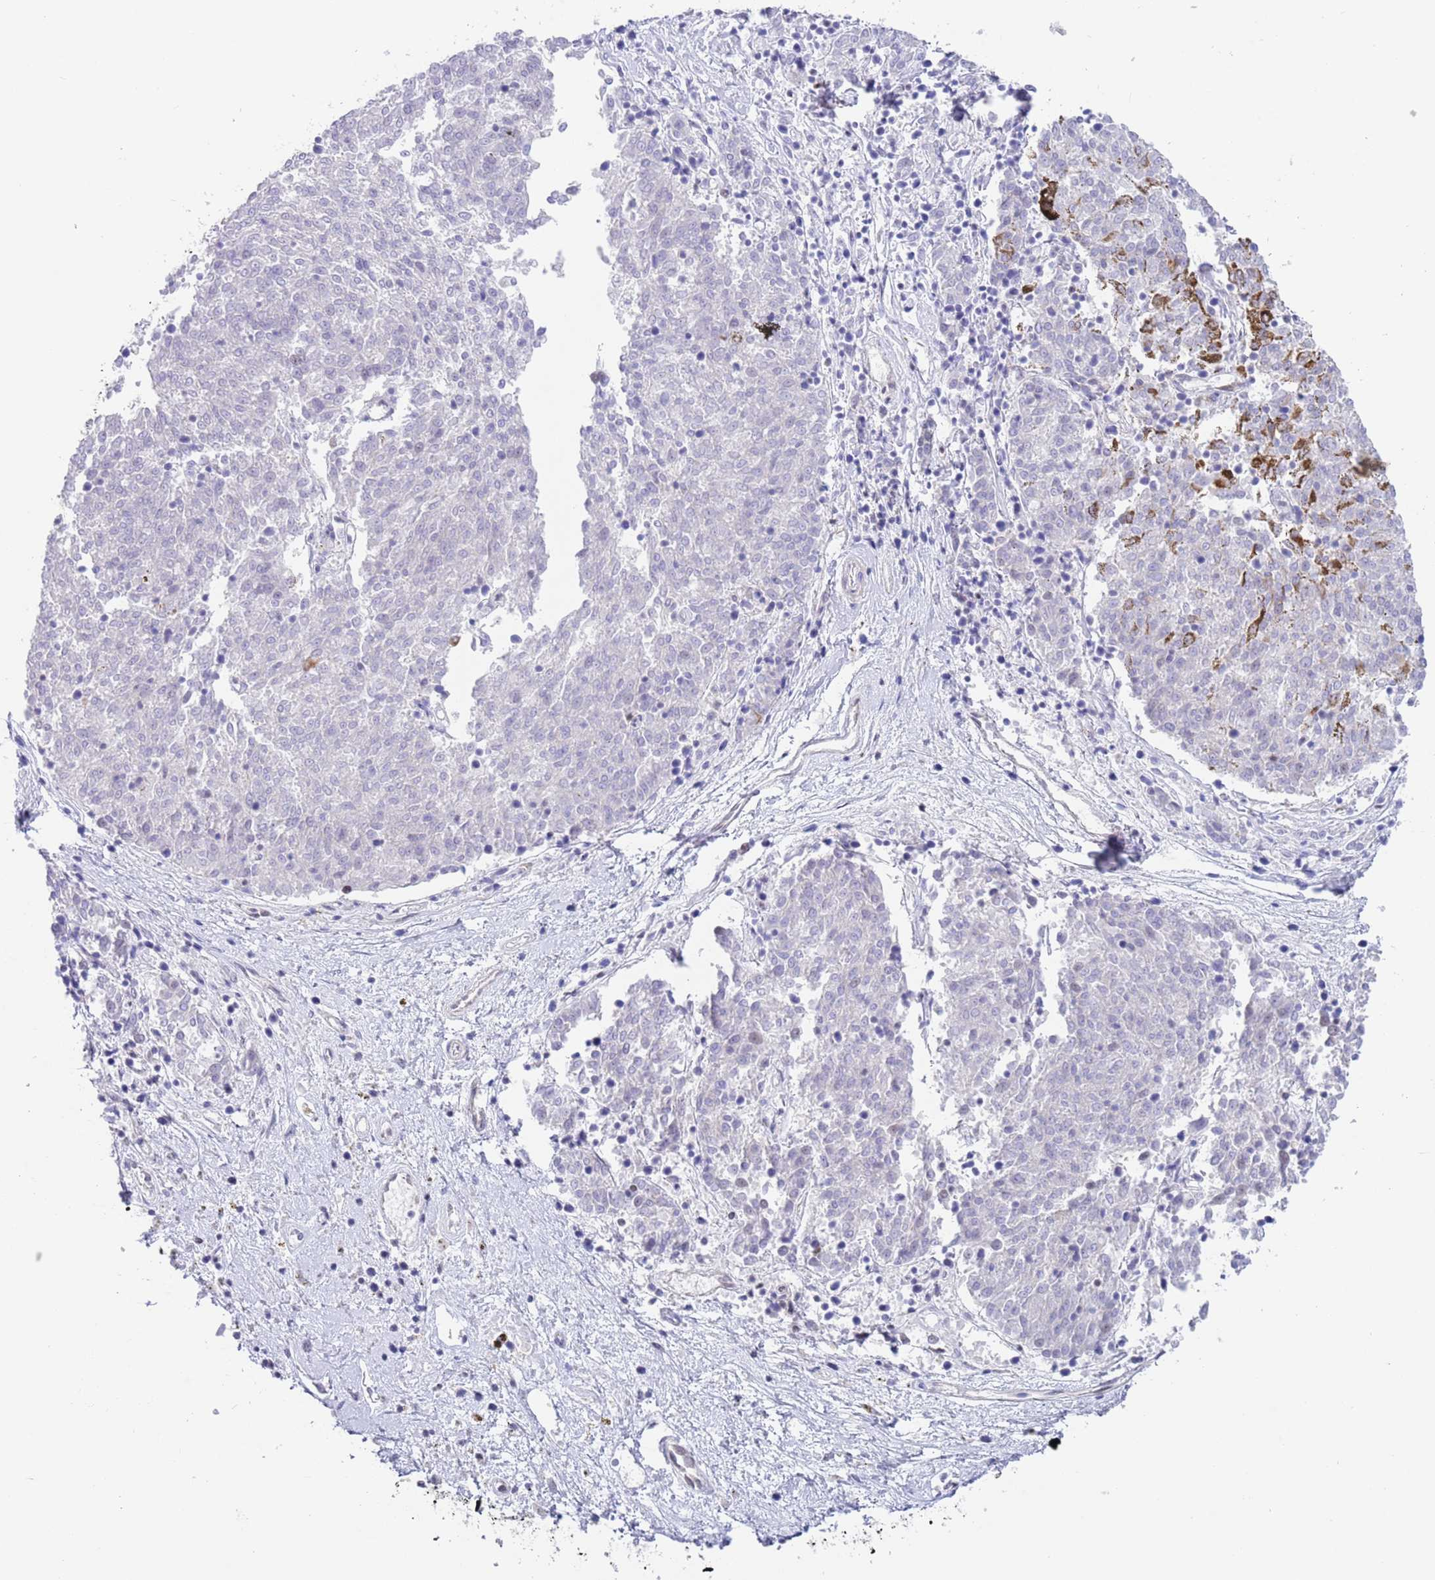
{"staining": {"intensity": "weak", "quantity": "25%-75%", "location": "nuclear"}, "tissue": "melanoma", "cell_type": "Tumor cells", "image_type": "cancer", "snomed": [{"axis": "morphology", "description": "Malignant melanoma, NOS"}, {"axis": "topography", "description": "Skin"}], "caption": "A photomicrograph of malignant melanoma stained for a protein exhibits weak nuclear brown staining in tumor cells. The protein is stained brown, and the nuclei are stained in blue (DAB IHC with brightfield microscopy, high magnification).", "gene": "ZNF382", "patient": {"sex": "female", "age": 72}}